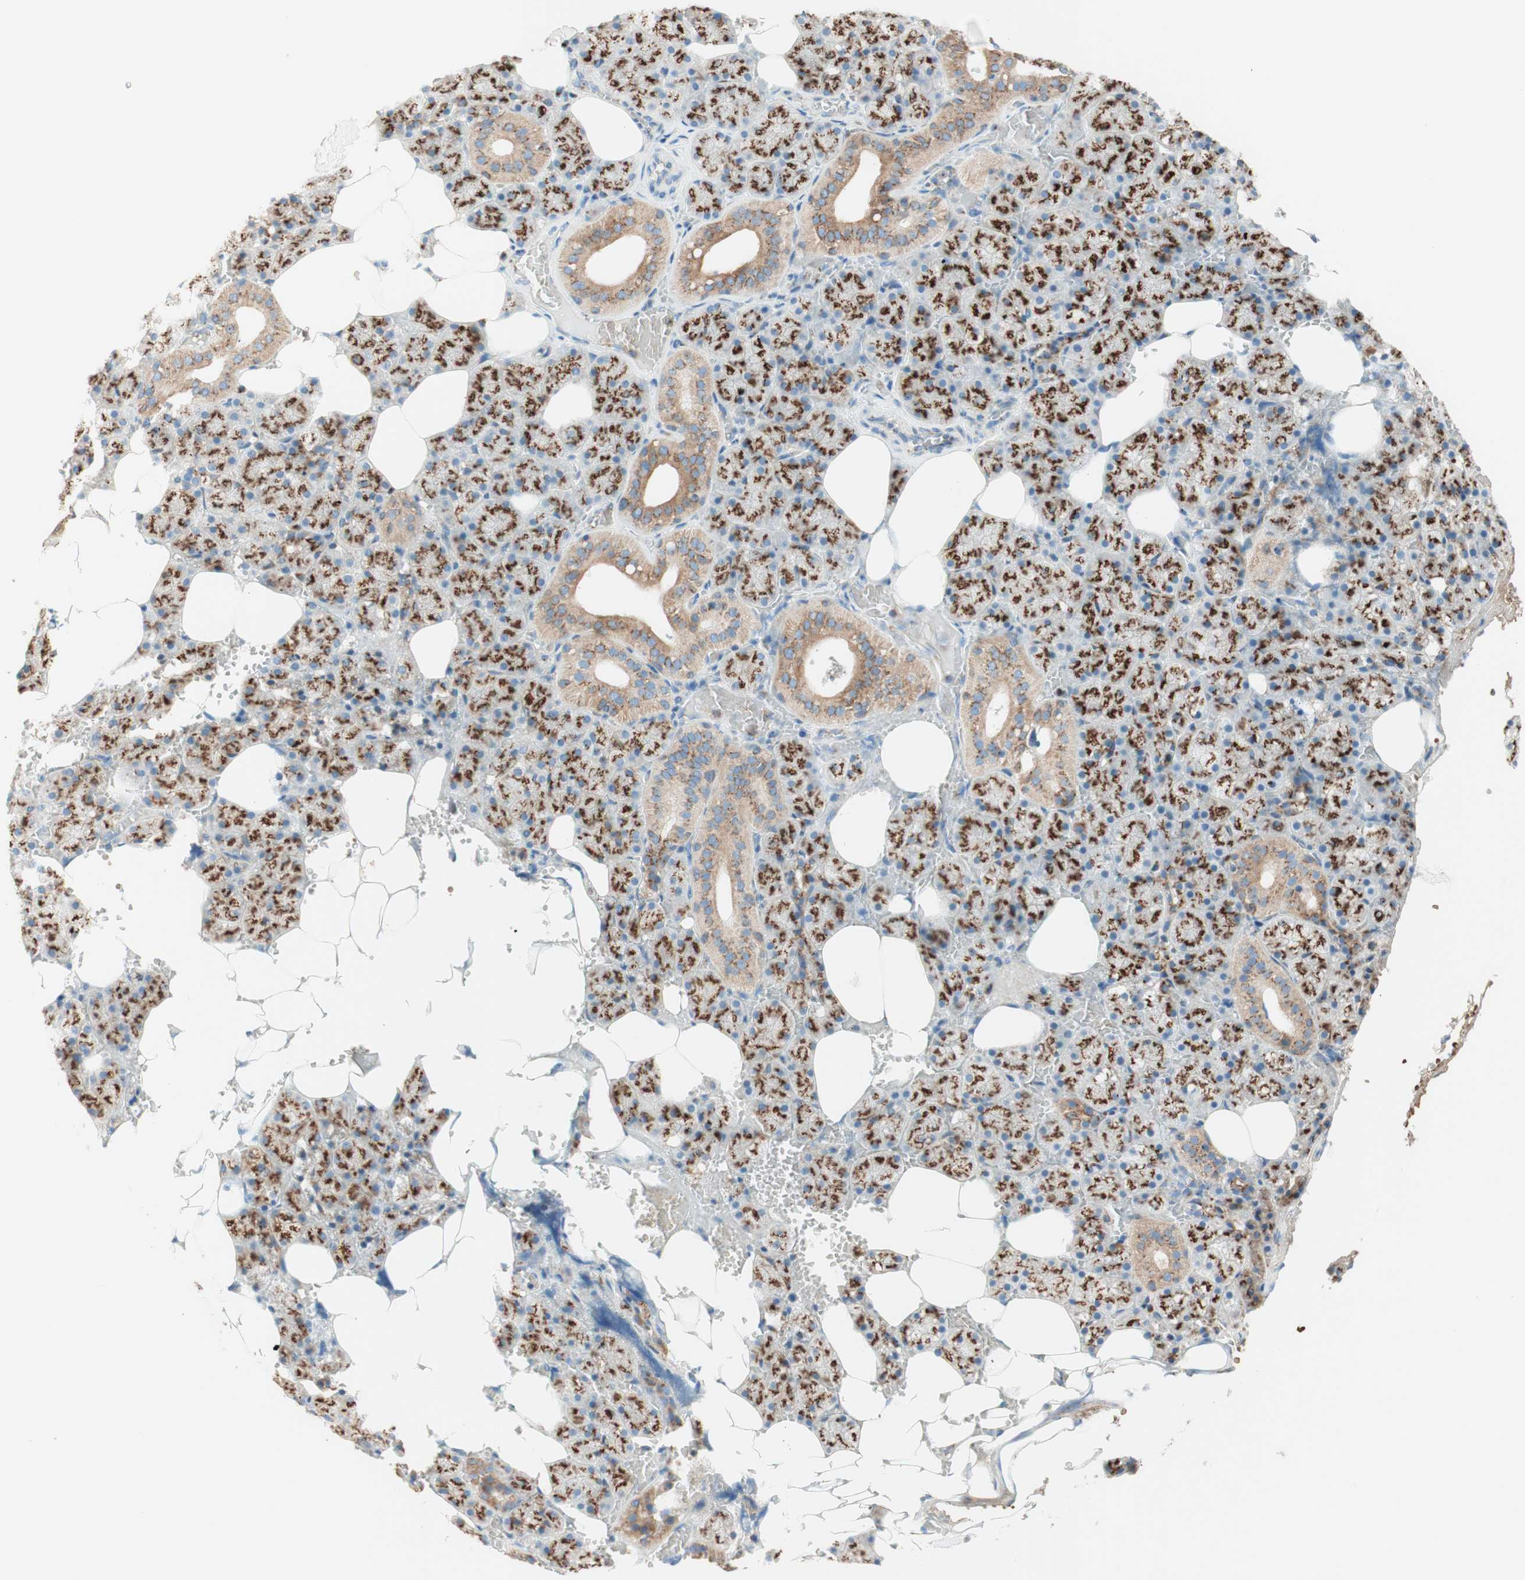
{"staining": {"intensity": "strong", "quantity": ">75%", "location": "cytoplasmic/membranous"}, "tissue": "salivary gland", "cell_type": "Glandular cells", "image_type": "normal", "snomed": [{"axis": "morphology", "description": "Normal tissue, NOS"}, {"axis": "topography", "description": "Salivary gland"}], "caption": "Strong cytoplasmic/membranous protein expression is seen in approximately >75% of glandular cells in salivary gland.", "gene": "GOLGB1", "patient": {"sex": "male", "age": 62}}